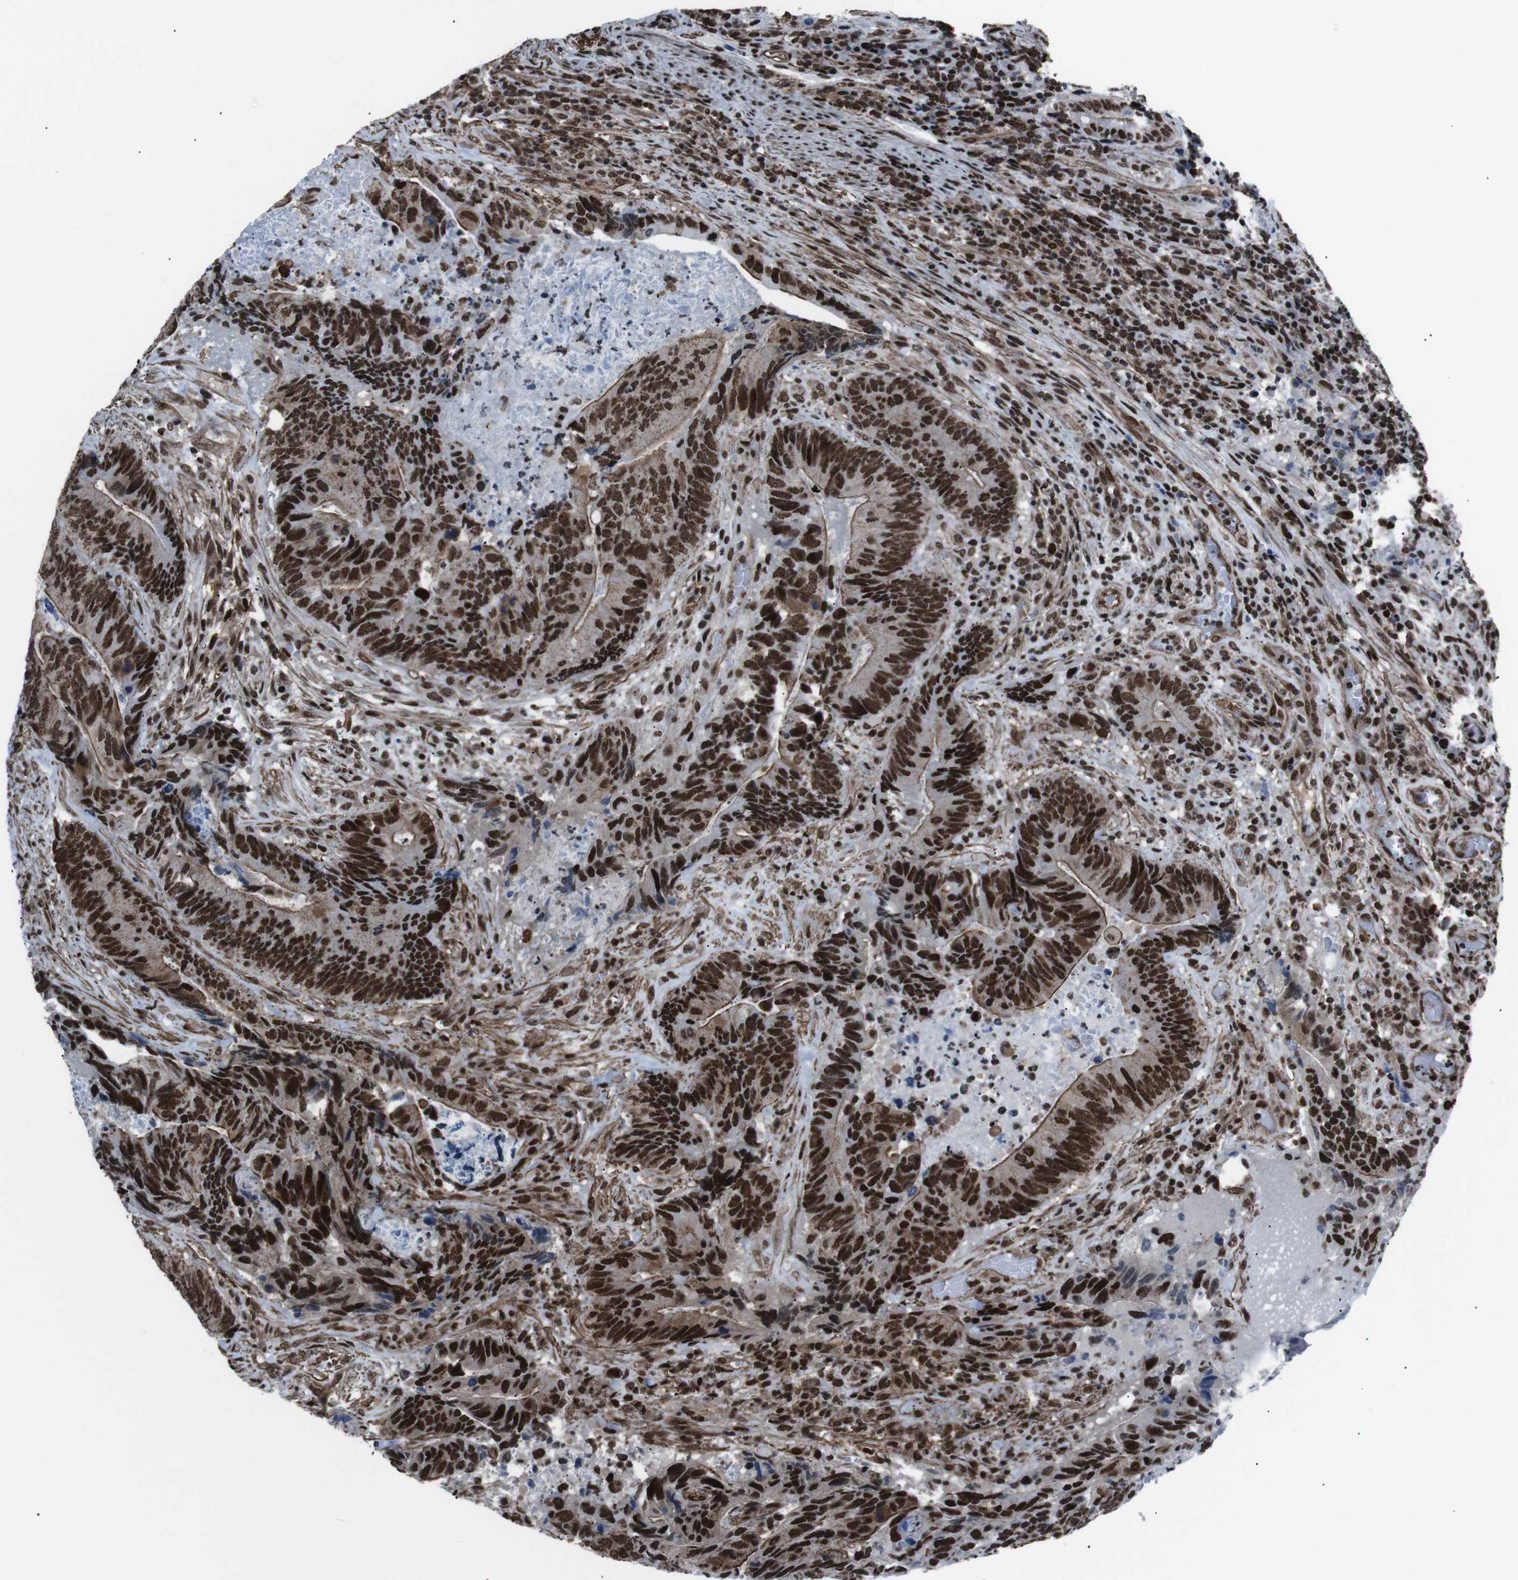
{"staining": {"intensity": "strong", "quantity": ">75%", "location": "cytoplasmic/membranous,nuclear"}, "tissue": "colorectal cancer", "cell_type": "Tumor cells", "image_type": "cancer", "snomed": [{"axis": "morphology", "description": "Normal tissue, NOS"}, {"axis": "morphology", "description": "Adenocarcinoma, NOS"}, {"axis": "topography", "description": "Colon"}], "caption": "A brown stain highlights strong cytoplasmic/membranous and nuclear expression of a protein in human colorectal cancer tumor cells. (DAB = brown stain, brightfield microscopy at high magnification).", "gene": "HNRNPU", "patient": {"sex": "male", "age": 56}}